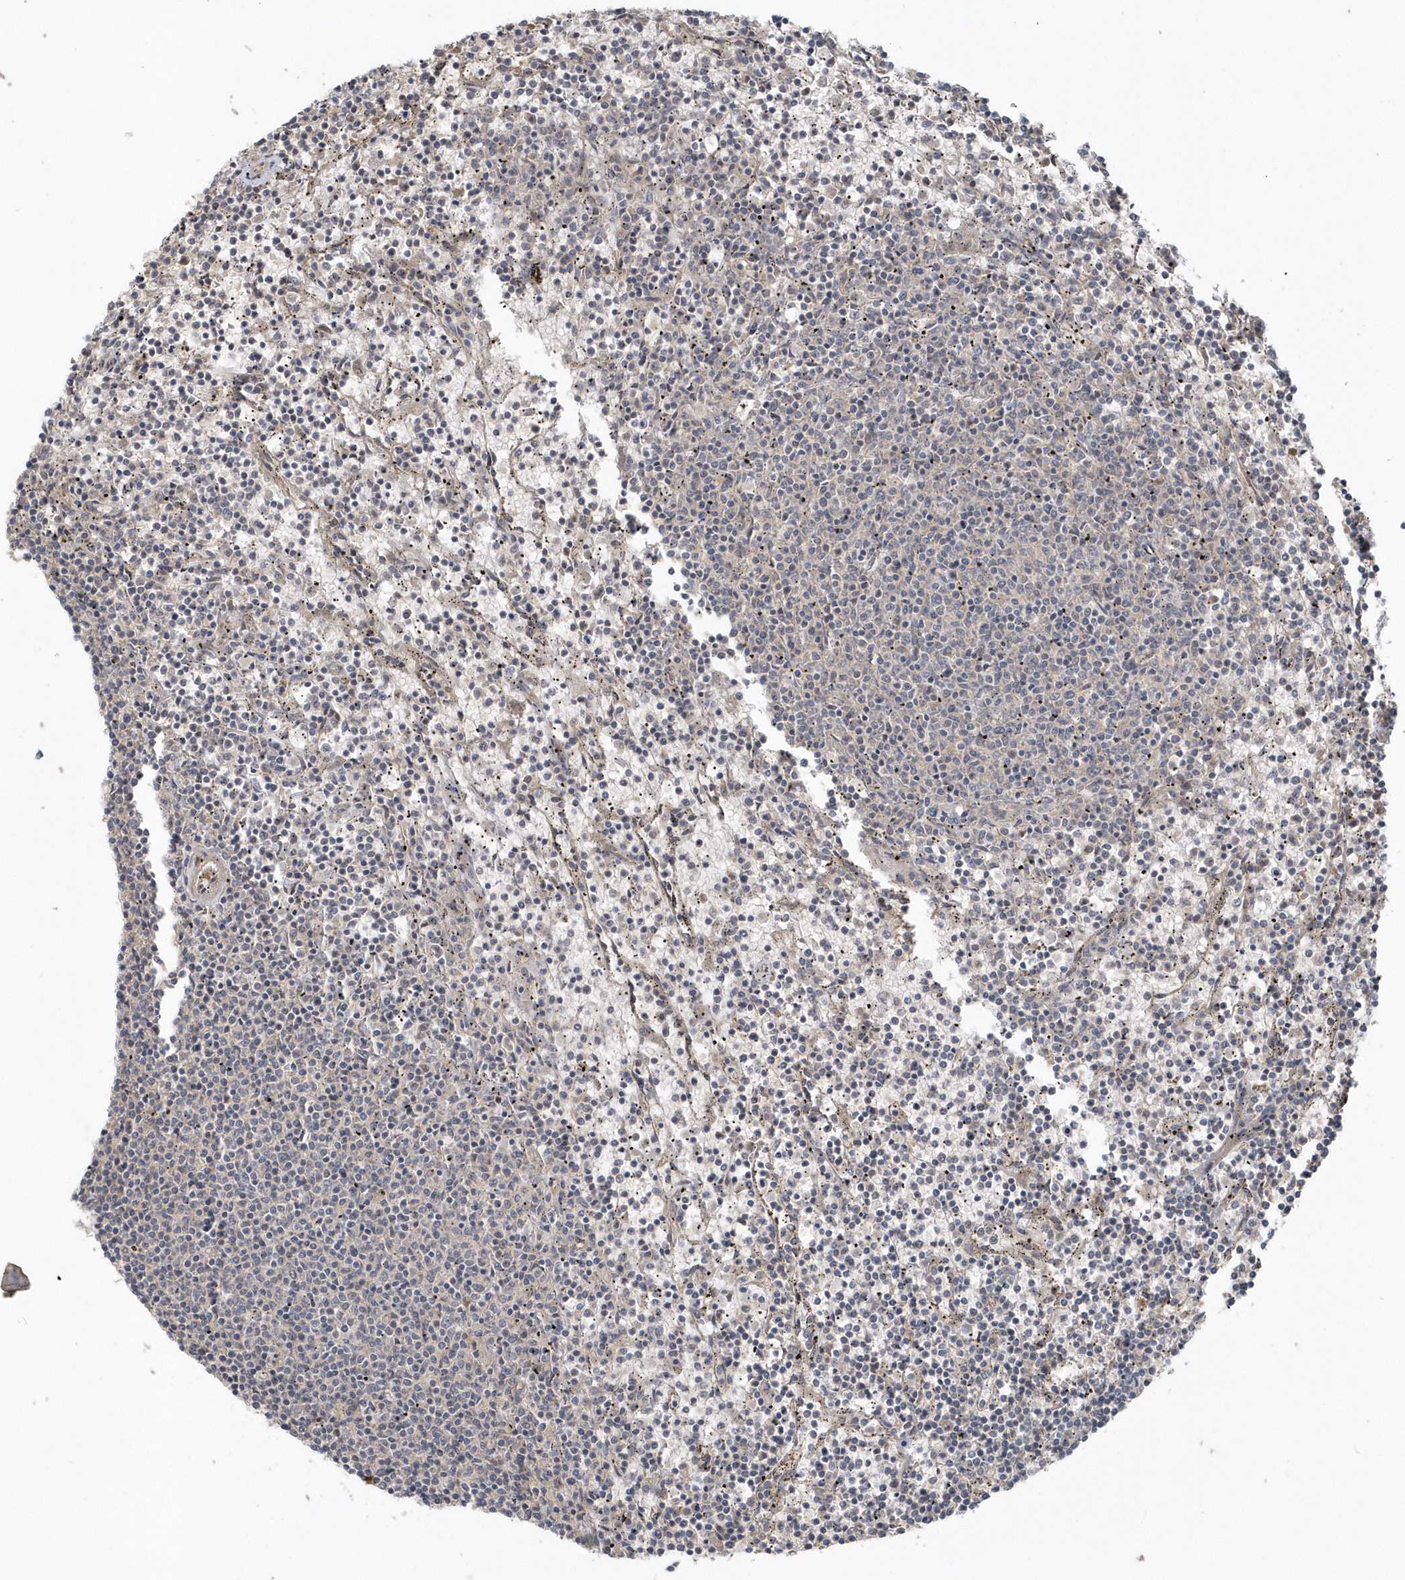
{"staining": {"intensity": "negative", "quantity": "none", "location": "none"}, "tissue": "lymphoma", "cell_type": "Tumor cells", "image_type": "cancer", "snomed": [{"axis": "morphology", "description": "Malignant lymphoma, non-Hodgkin's type, Low grade"}, {"axis": "topography", "description": "Spleen"}], "caption": "Immunohistochemical staining of lymphoma reveals no significant positivity in tumor cells.", "gene": "ACTR1A", "patient": {"sex": "female", "age": 50}}